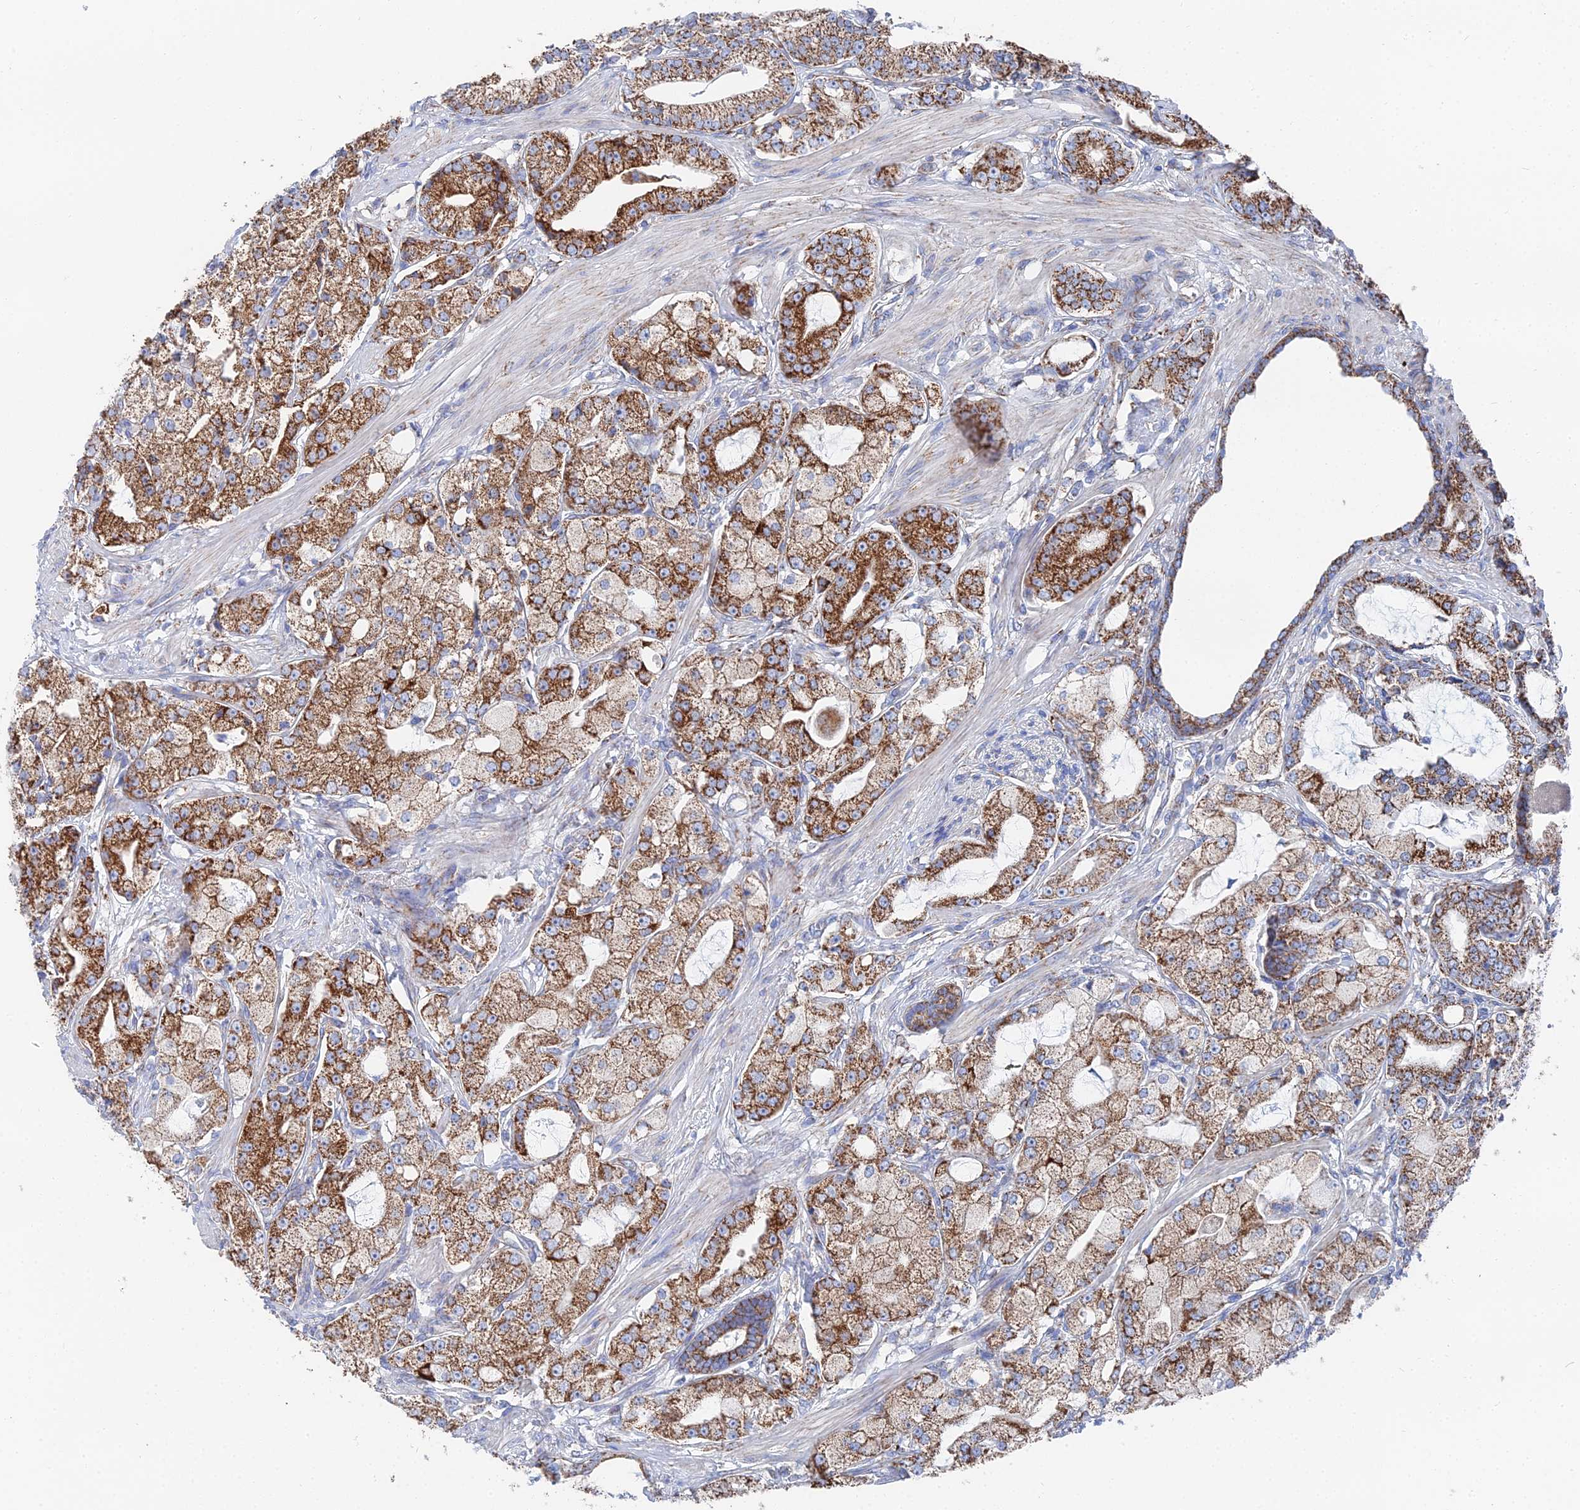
{"staining": {"intensity": "strong", "quantity": ">75%", "location": "cytoplasmic/membranous"}, "tissue": "prostate cancer", "cell_type": "Tumor cells", "image_type": "cancer", "snomed": [{"axis": "morphology", "description": "Adenocarcinoma, High grade"}, {"axis": "topography", "description": "Prostate"}], "caption": "About >75% of tumor cells in human high-grade adenocarcinoma (prostate) reveal strong cytoplasmic/membranous protein expression as visualized by brown immunohistochemical staining.", "gene": "IFT80", "patient": {"sex": "male", "age": 71}}